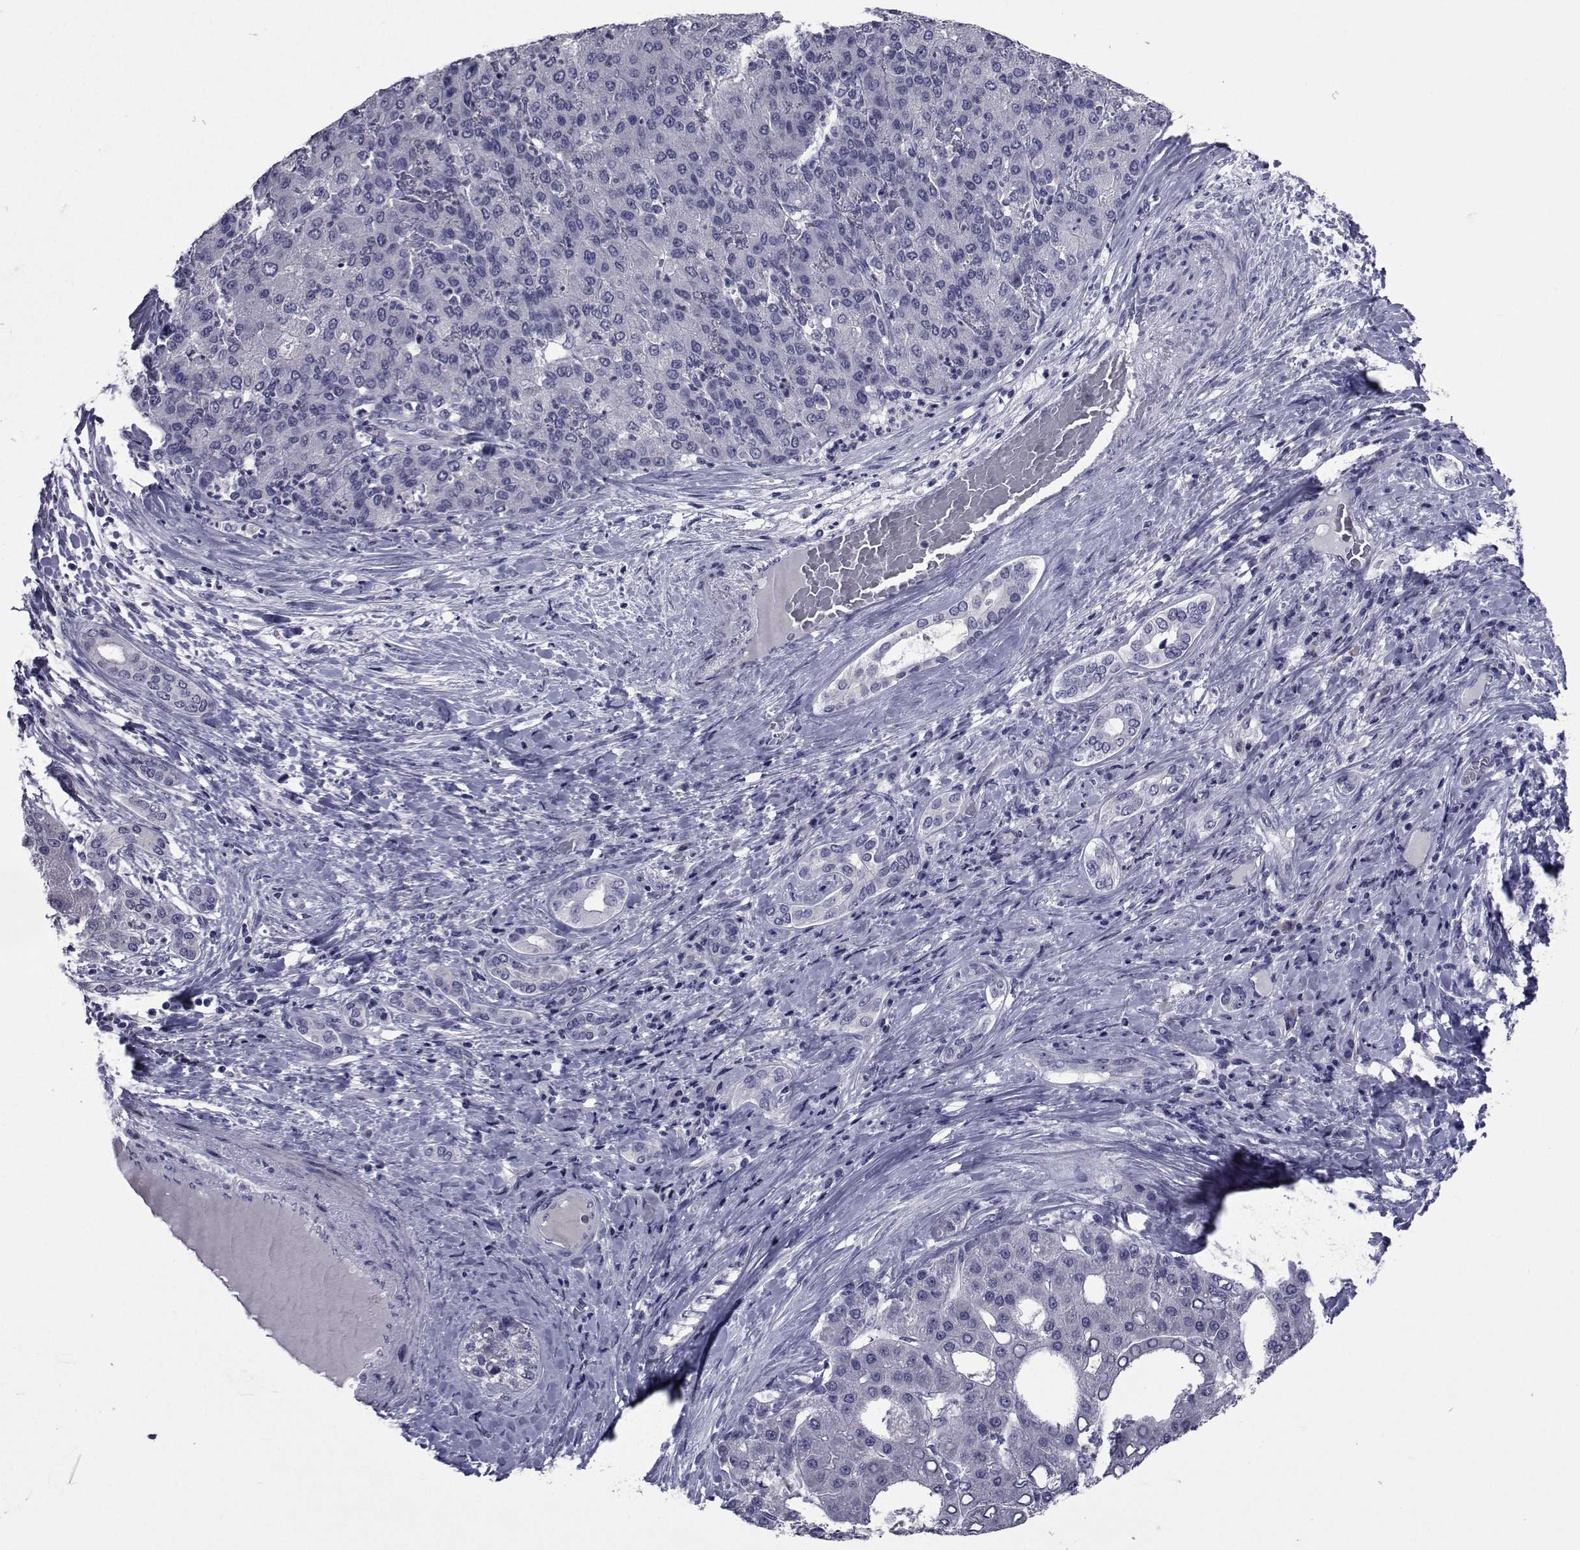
{"staining": {"intensity": "negative", "quantity": "none", "location": "none"}, "tissue": "liver cancer", "cell_type": "Tumor cells", "image_type": "cancer", "snomed": [{"axis": "morphology", "description": "Carcinoma, Hepatocellular, NOS"}, {"axis": "topography", "description": "Liver"}], "caption": "Immunohistochemical staining of hepatocellular carcinoma (liver) displays no significant expression in tumor cells.", "gene": "SEMA5B", "patient": {"sex": "male", "age": 65}}